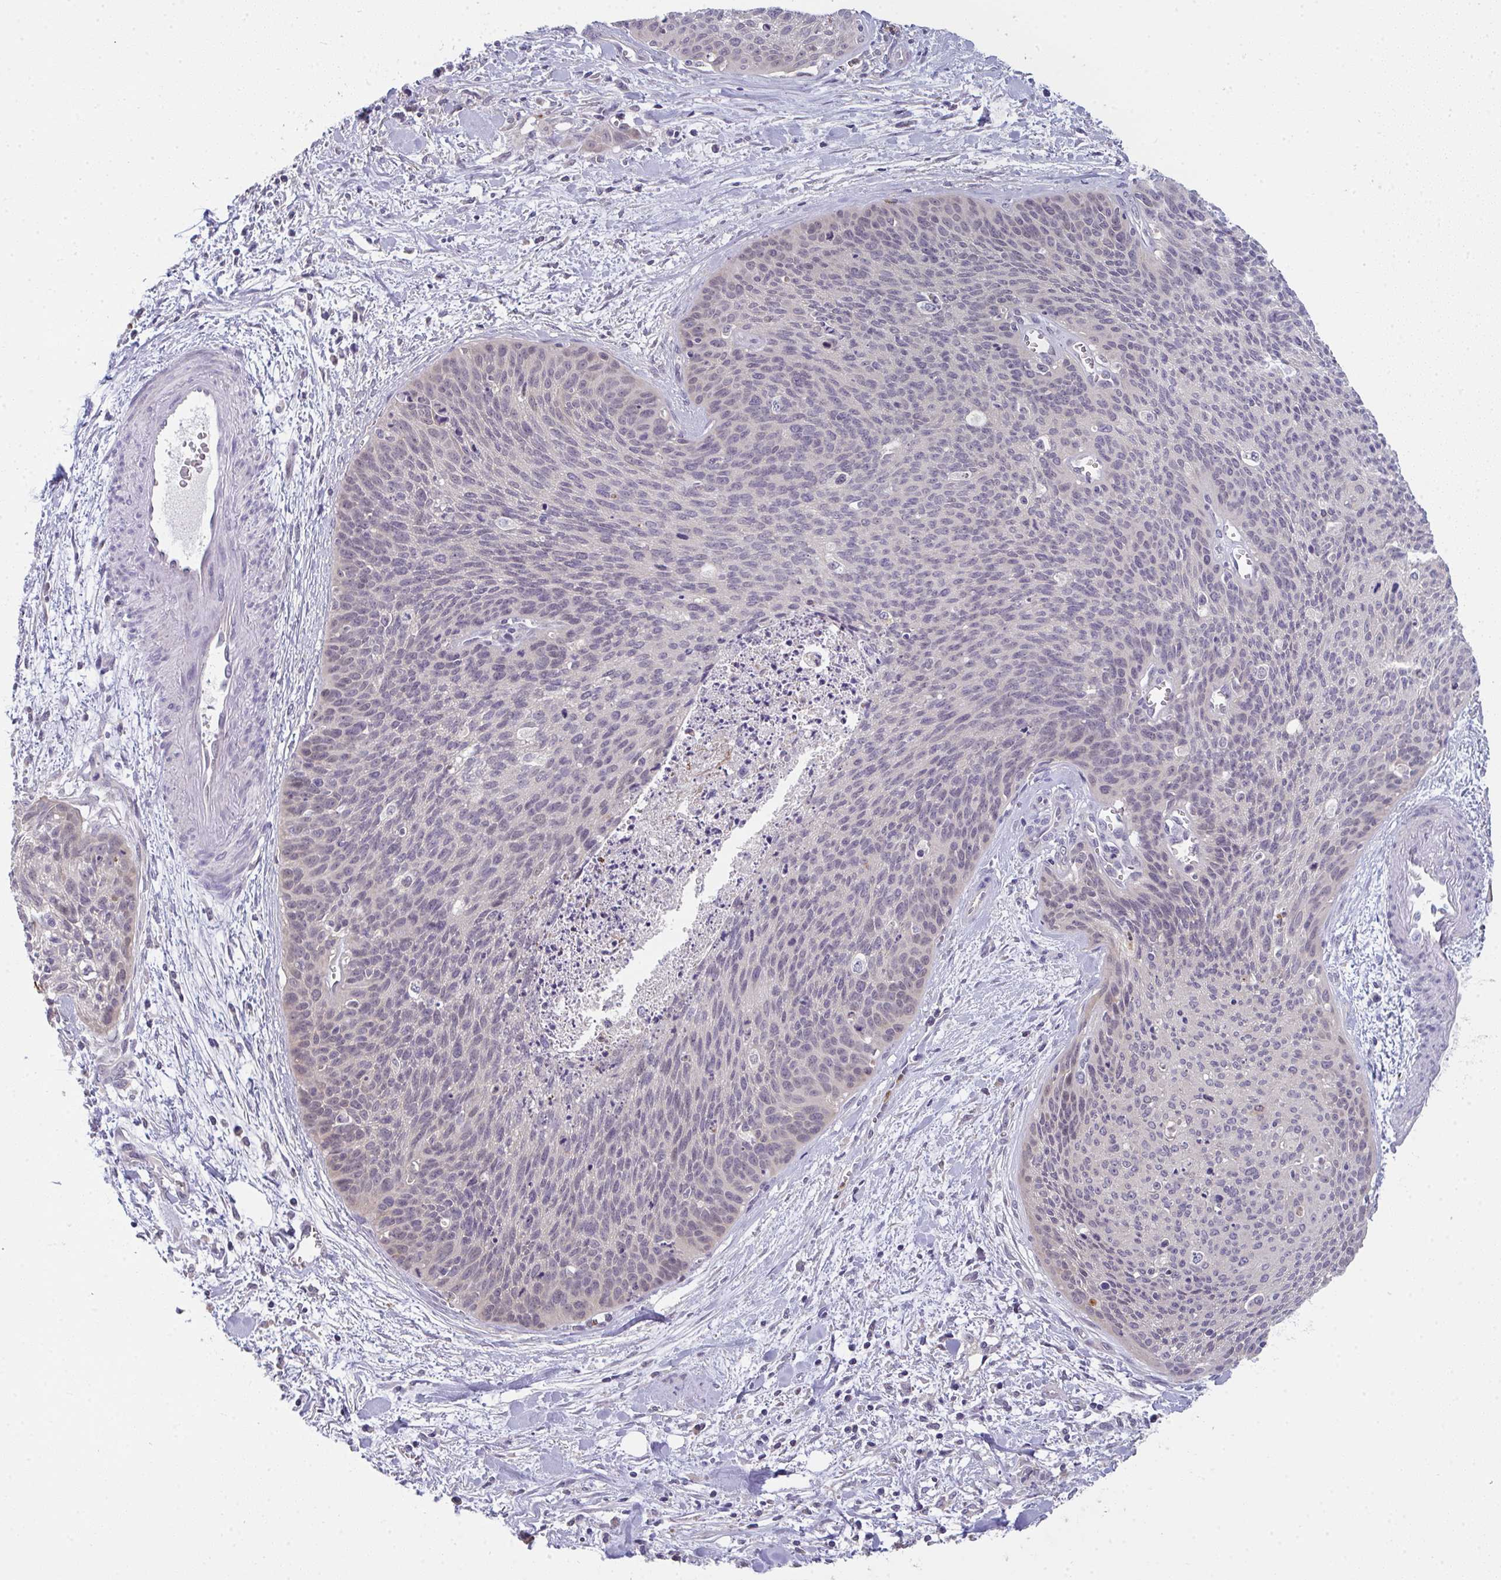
{"staining": {"intensity": "weak", "quantity": "<25%", "location": "nuclear"}, "tissue": "cervical cancer", "cell_type": "Tumor cells", "image_type": "cancer", "snomed": [{"axis": "morphology", "description": "Squamous cell carcinoma, NOS"}, {"axis": "topography", "description": "Cervix"}], "caption": "Squamous cell carcinoma (cervical) was stained to show a protein in brown. There is no significant positivity in tumor cells.", "gene": "RIOK1", "patient": {"sex": "female", "age": 55}}